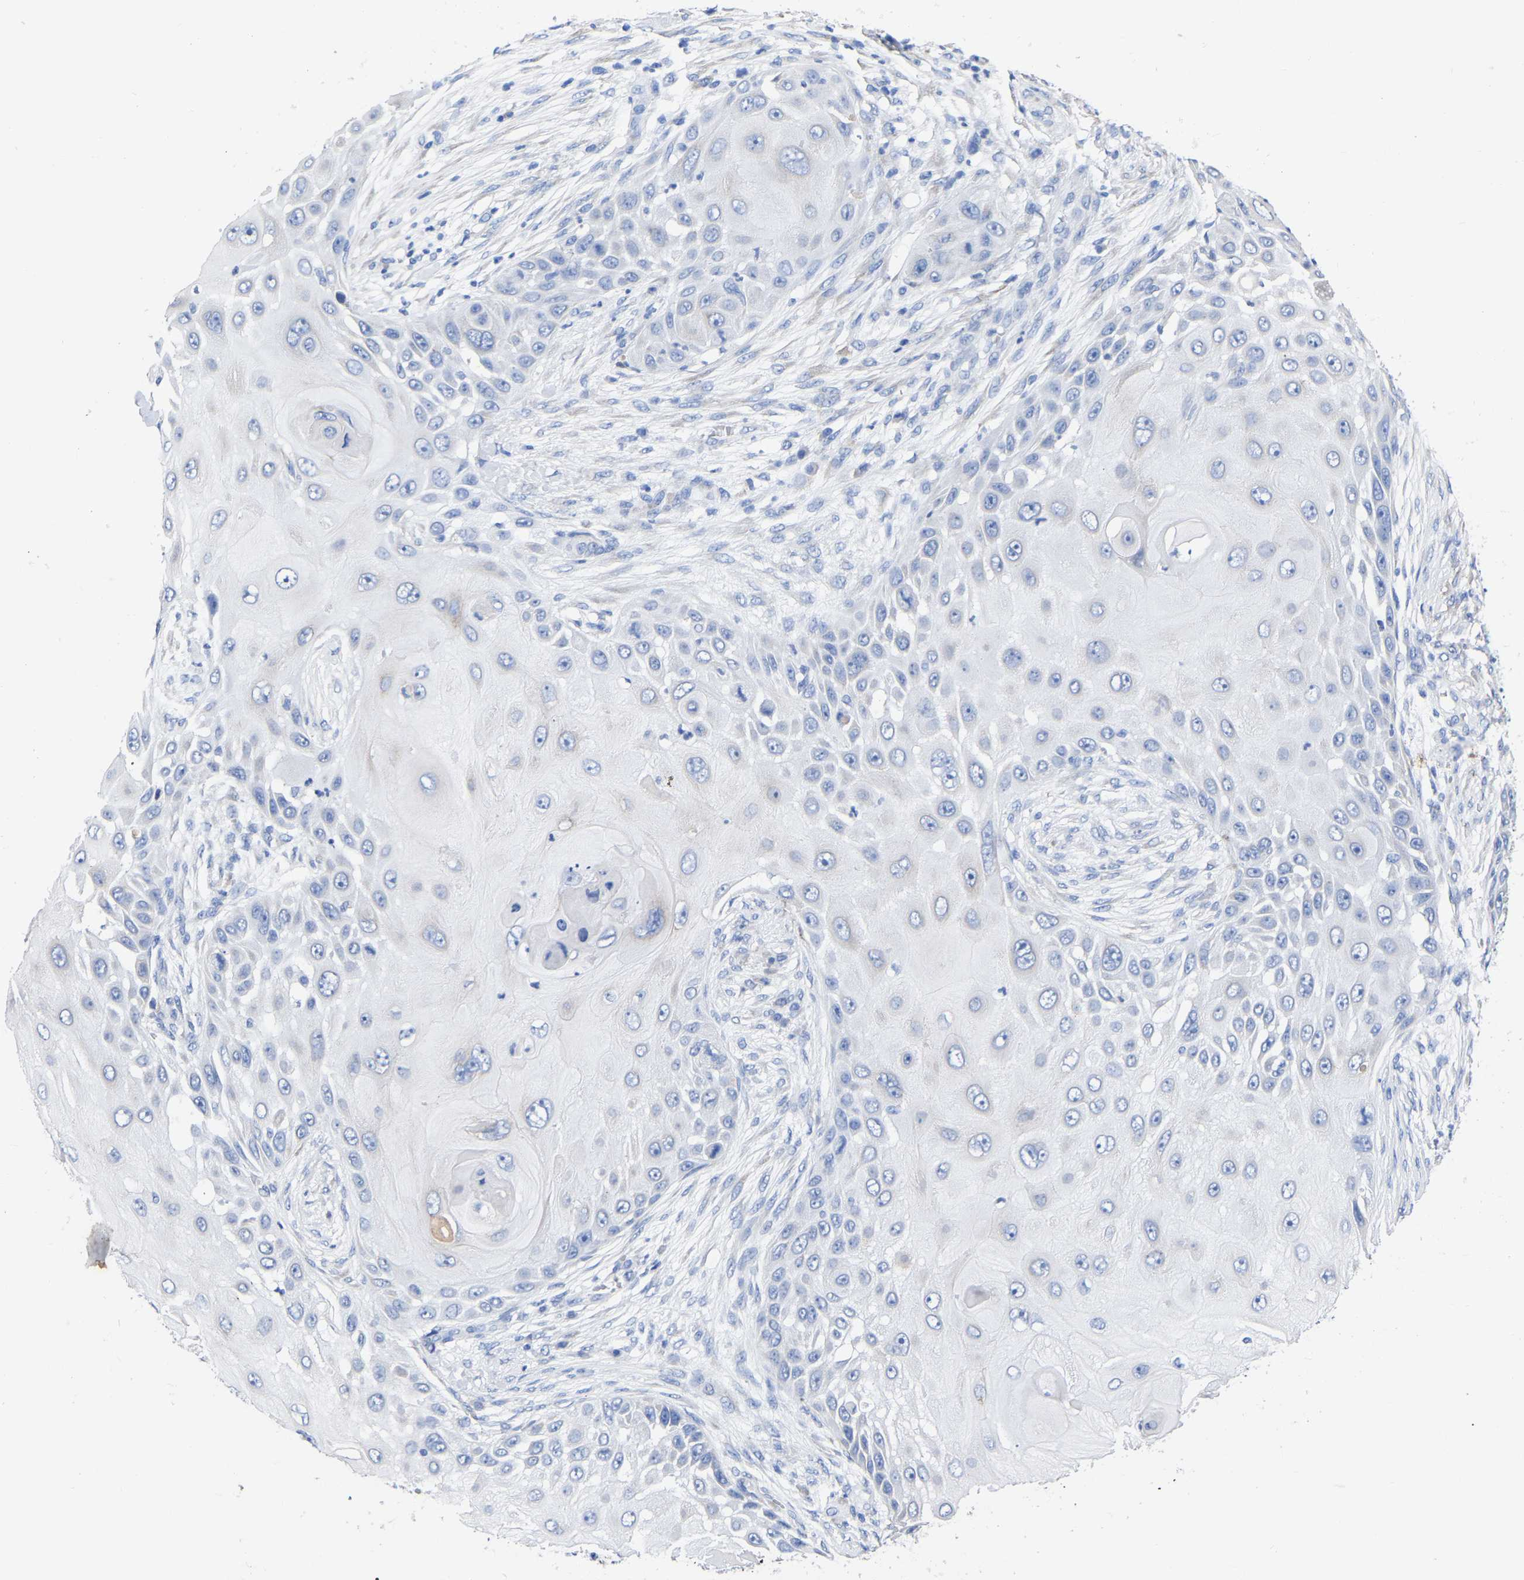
{"staining": {"intensity": "negative", "quantity": "none", "location": "none"}, "tissue": "skin cancer", "cell_type": "Tumor cells", "image_type": "cancer", "snomed": [{"axis": "morphology", "description": "Squamous cell carcinoma, NOS"}, {"axis": "topography", "description": "Skin"}], "caption": "Protein analysis of squamous cell carcinoma (skin) exhibits no significant expression in tumor cells.", "gene": "GDF3", "patient": {"sex": "female", "age": 44}}